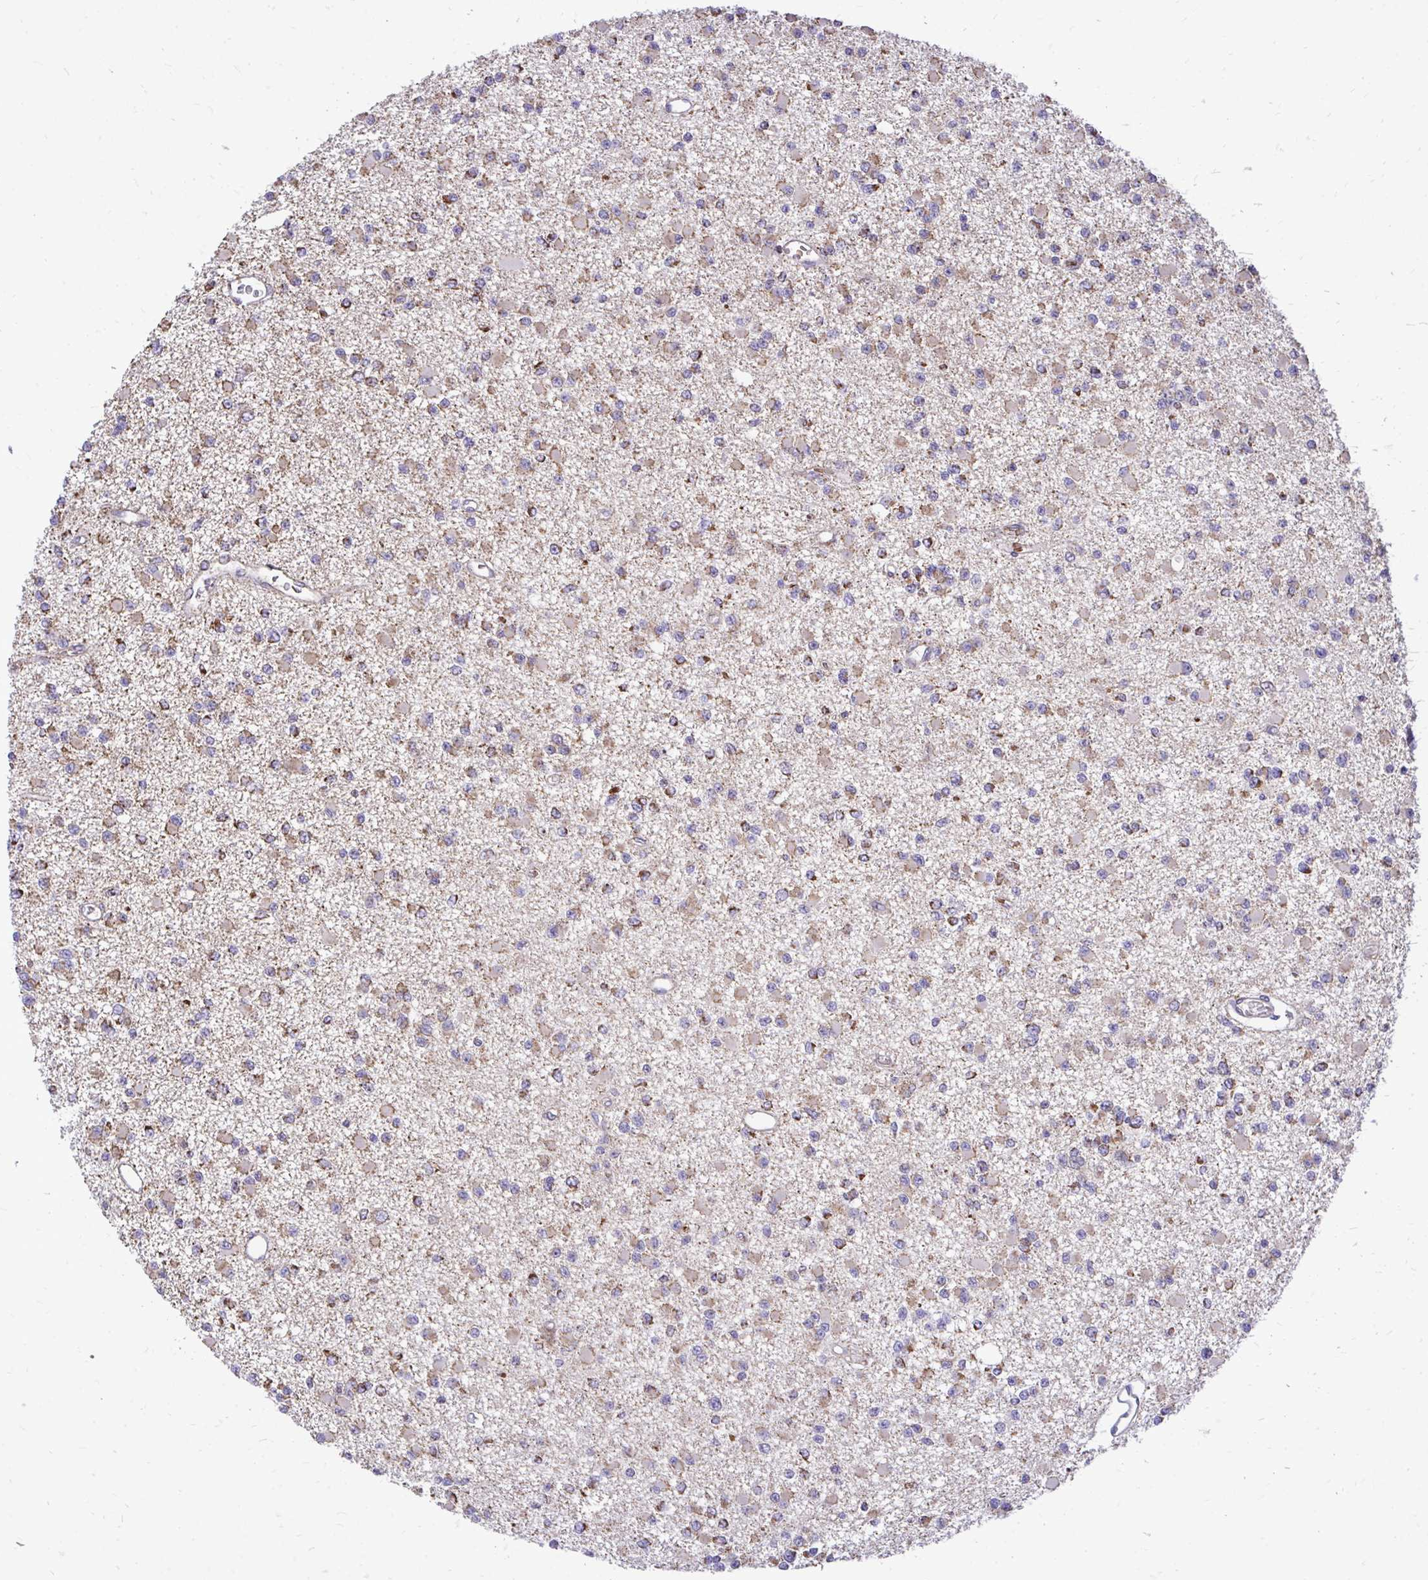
{"staining": {"intensity": "moderate", "quantity": ">75%", "location": "cytoplasmic/membranous"}, "tissue": "glioma", "cell_type": "Tumor cells", "image_type": "cancer", "snomed": [{"axis": "morphology", "description": "Glioma, malignant, Low grade"}, {"axis": "topography", "description": "Brain"}], "caption": "This image exhibits malignant glioma (low-grade) stained with immunohistochemistry to label a protein in brown. The cytoplasmic/membranous of tumor cells show moderate positivity for the protein. Nuclei are counter-stained blue.", "gene": "UBE2C", "patient": {"sex": "female", "age": 22}}